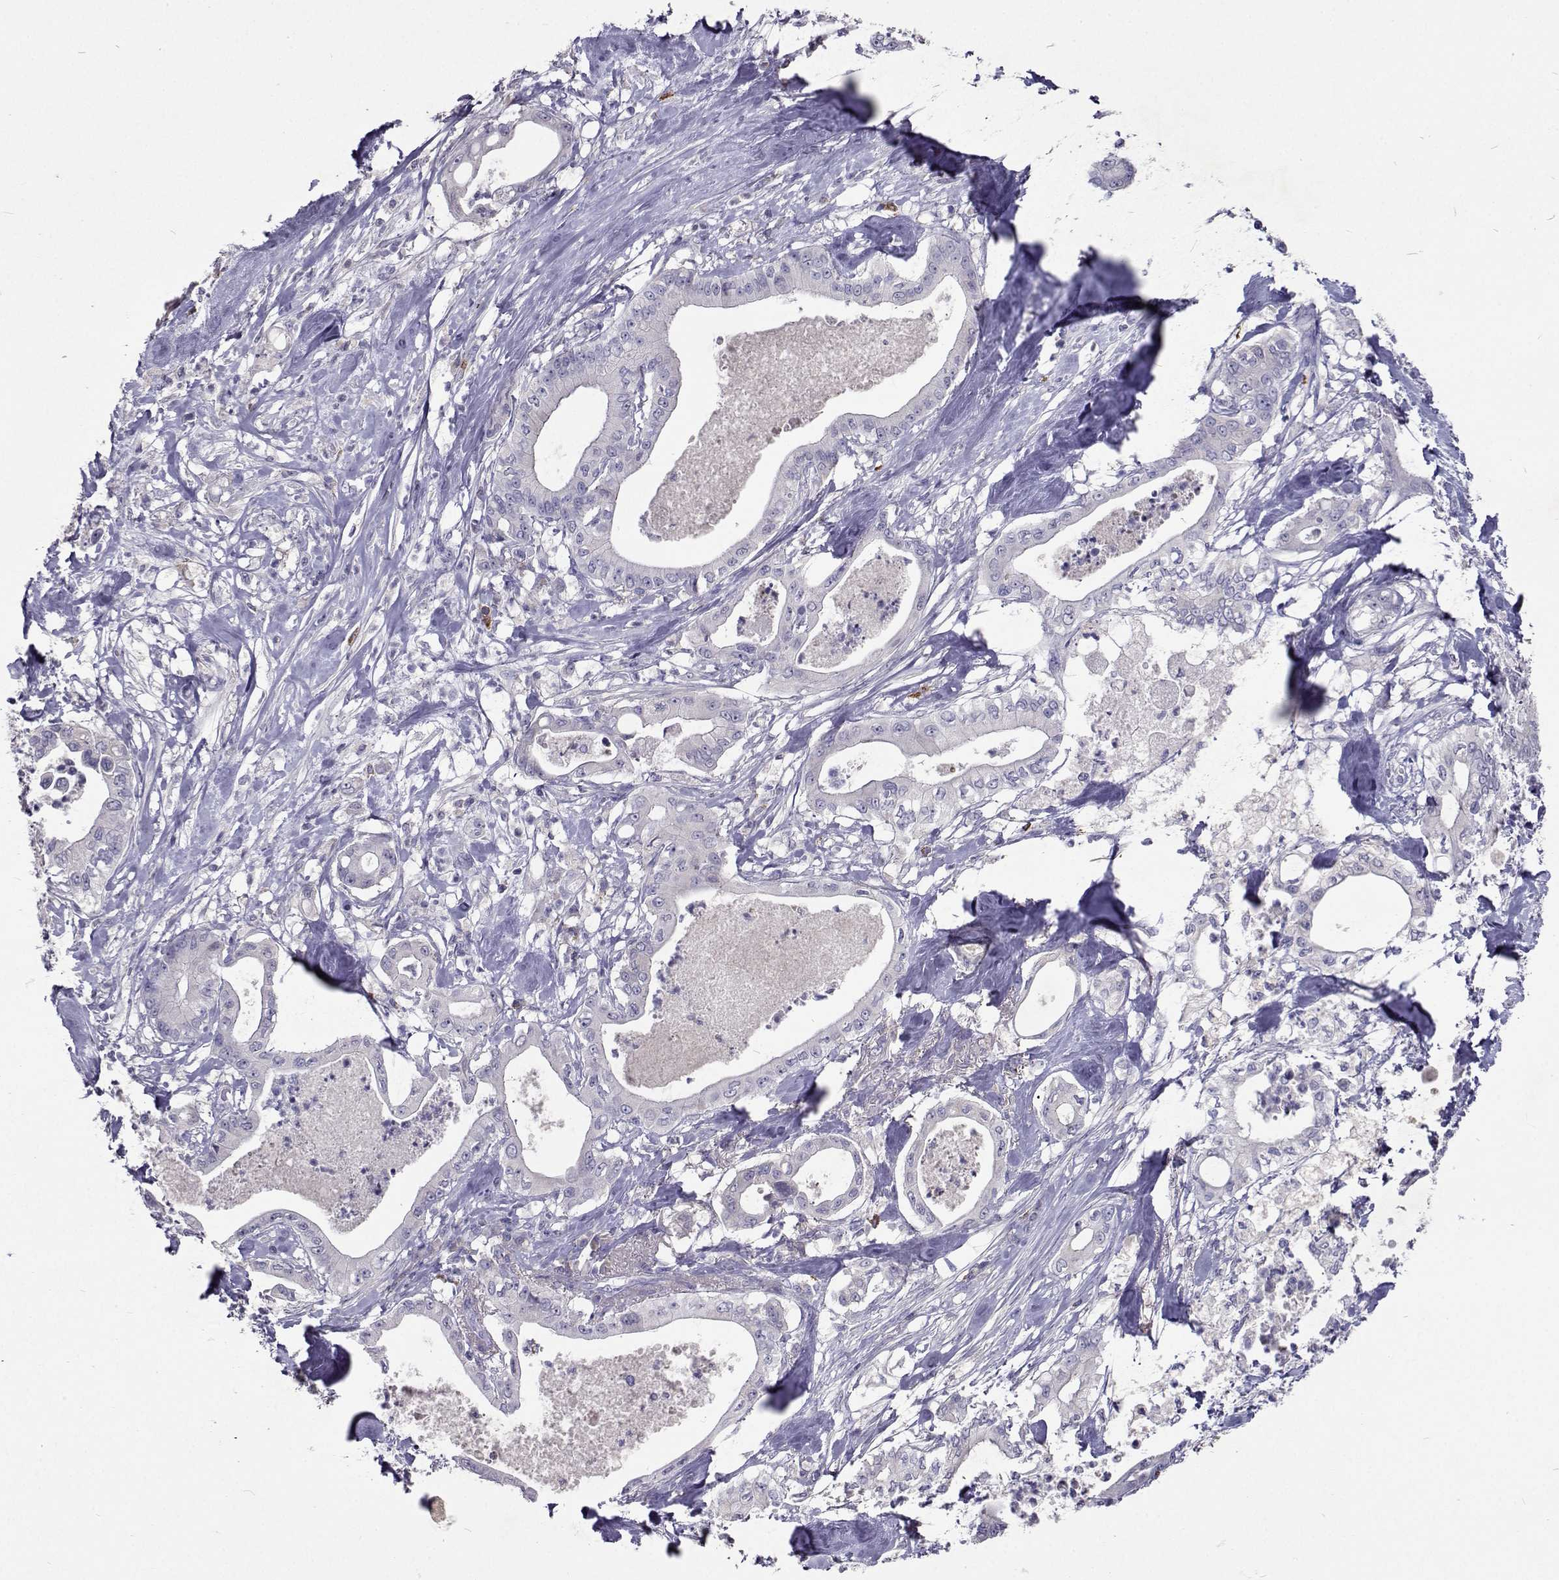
{"staining": {"intensity": "negative", "quantity": "none", "location": "none"}, "tissue": "pancreatic cancer", "cell_type": "Tumor cells", "image_type": "cancer", "snomed": [{"axis": "morphology", "description": "Adenocarcinoma, NOS"}, {"axis": "topography", "description": "Pancreas"}], "caption": "Human pancreatic adenocarcinoma stained for a protein using immunohistochemistry (IHC) exhibits no positivity in tumor cells.", "gene": "CFAP44", "patient": {"sex": "male", "age": 71}}